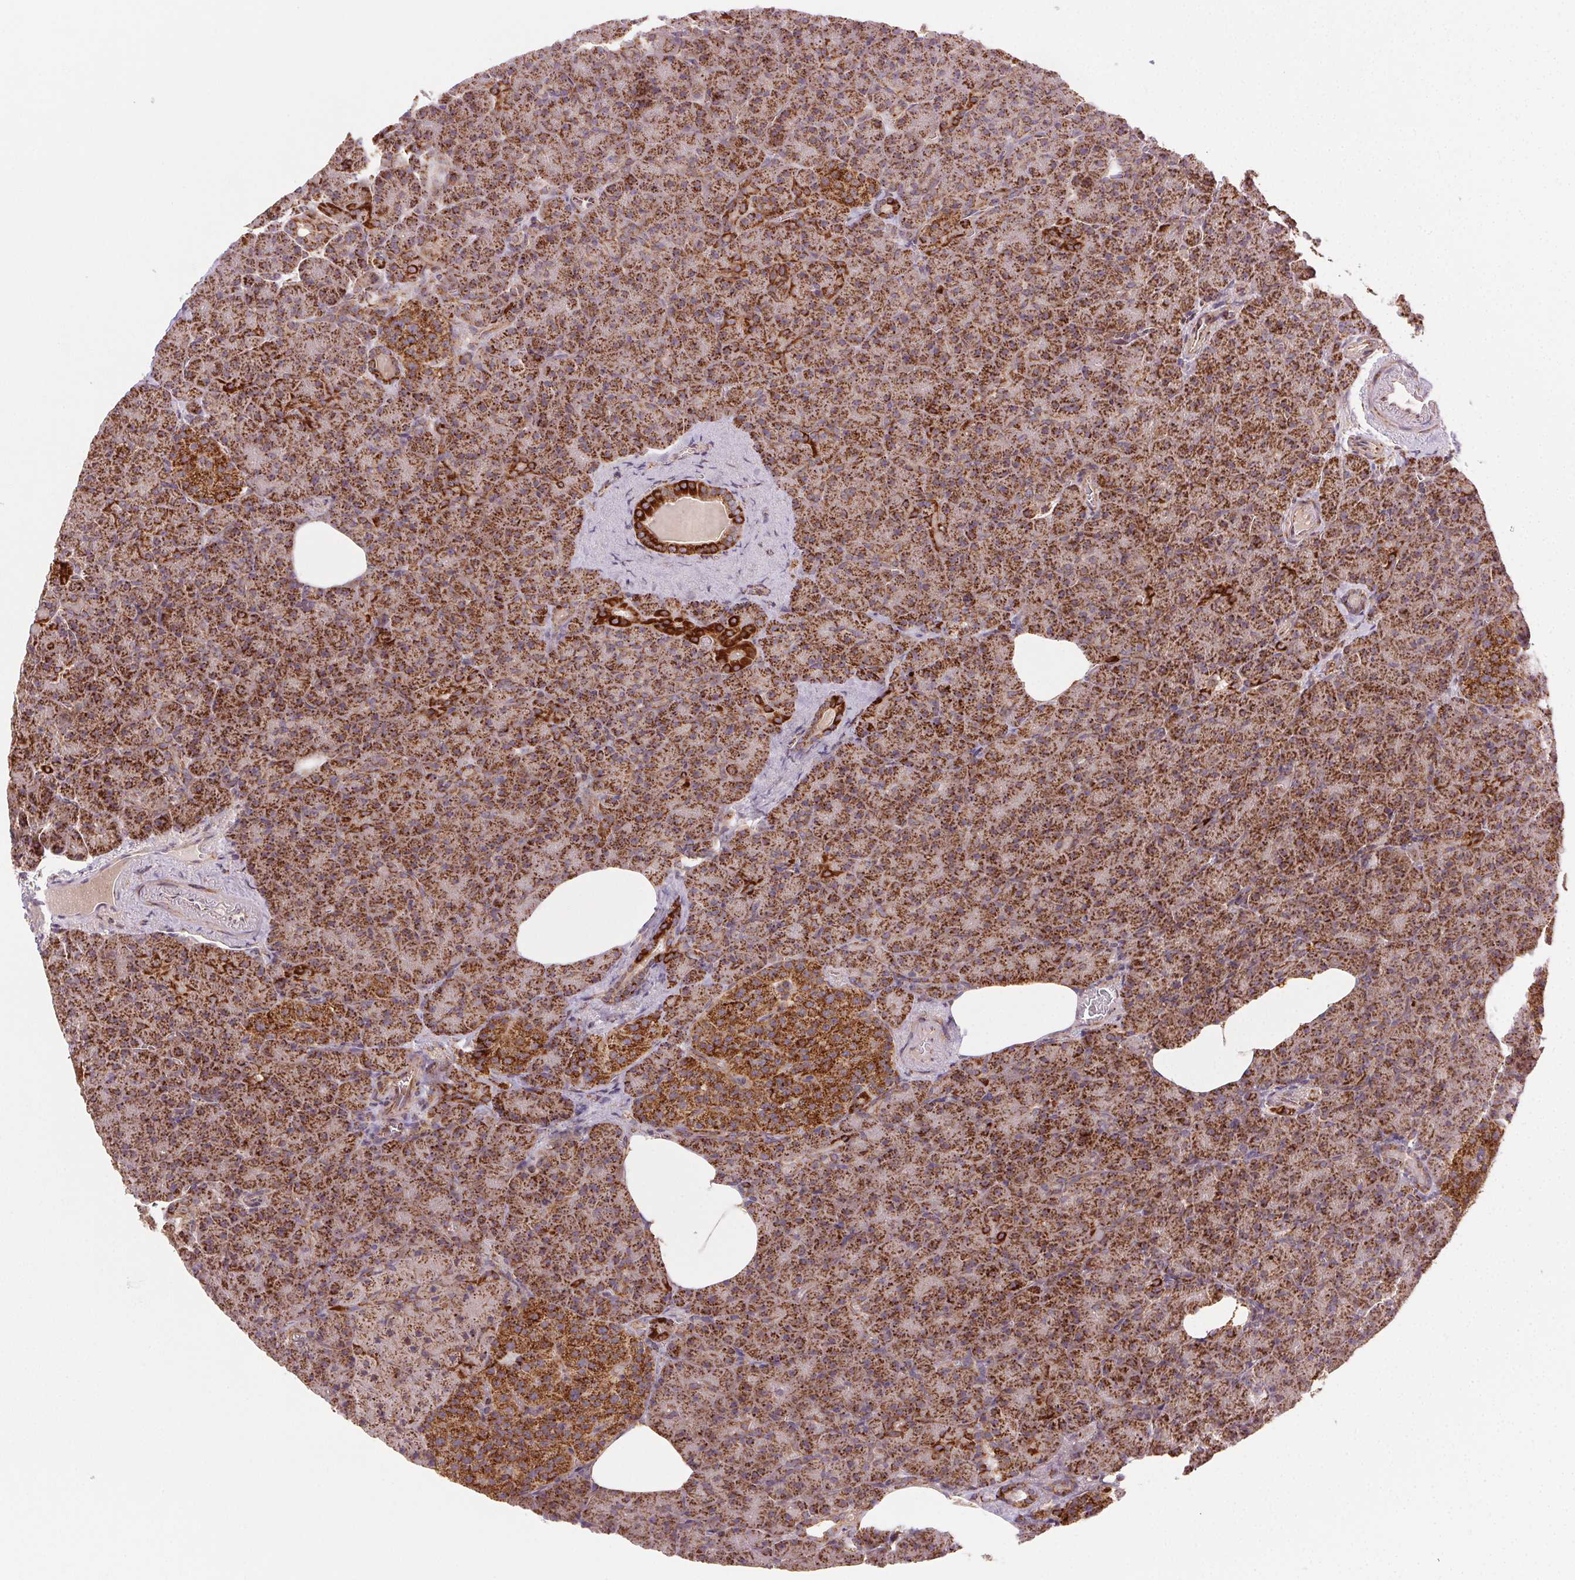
{"staining": {"intensity": "strong", "quantity": ">75%", "location": "cytoplasmic/membranous"}, "tissue": "pancreas", "cell_type": "Exocrine glandular cells", "image_type": "normal", "snomed": [{"axis": "morphology", "description": "Normal tissue, NOS"}, {"axis": "topography", "description": "Pancreas"}], "caption": "Exocrine glandular cells reveal high levels of strong cytoplasmic/membranous staining in approximately >75% of cells in benign human pancreas.", "gene": "CLPB", "patient": {"sex": "female", "age": 74}}